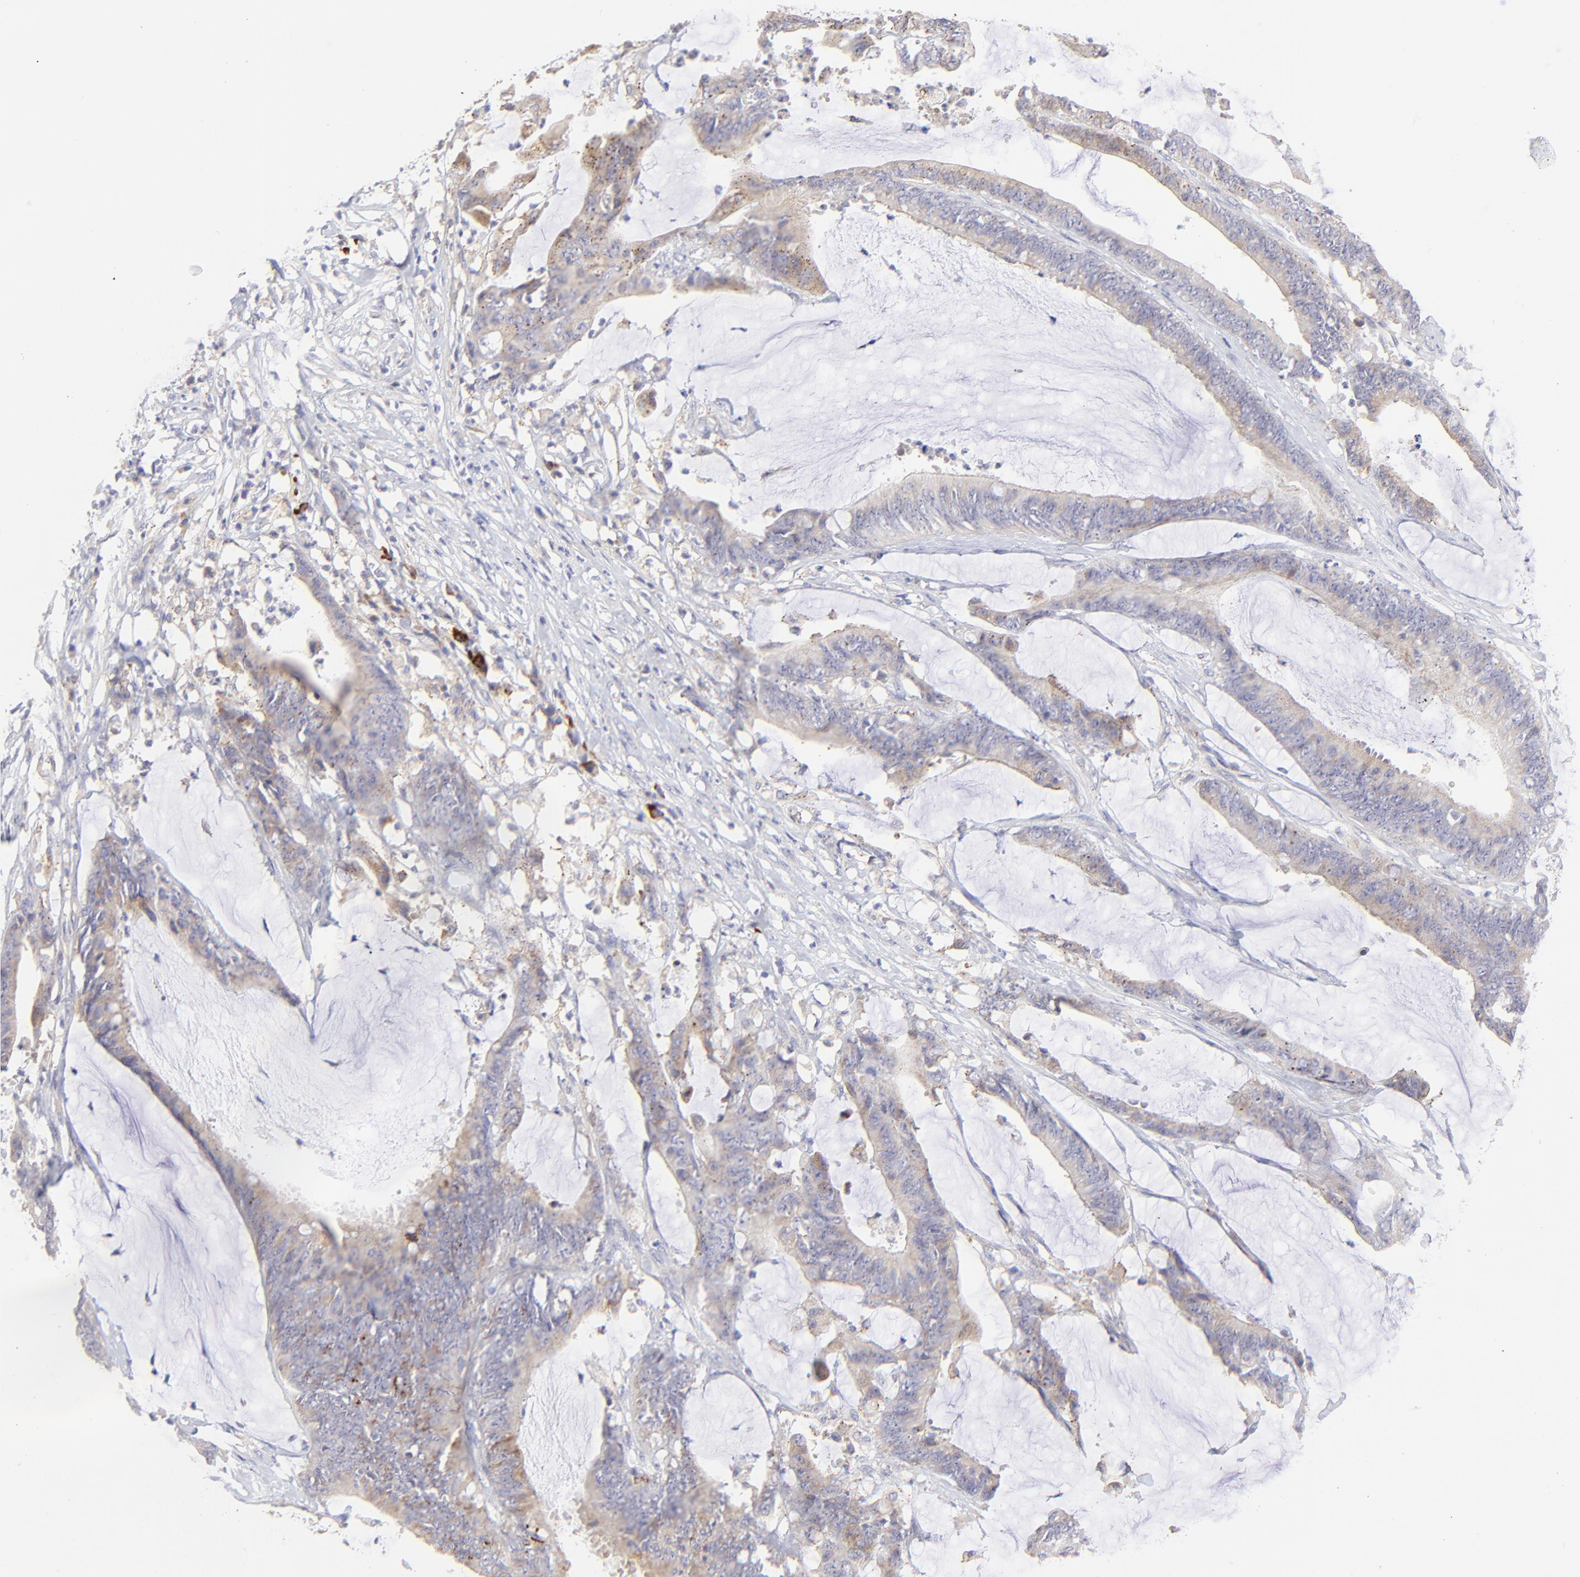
{"staining": {"intensity": "moderate", "quantity": ">75%", "location": "cytoplasmic/membranous"}, "tissue": "colorectal cancer", "cell_type": "Tumor cells", "image_type": "cancer", "snomed": [{"axis": "morphology", "description": "Adenocarcinoma, NOS"}, {"axis": "topography", "description": "Rectum"}], "caption": "Adenocarcinoma (colorectal) tissue displays moderate cytoplasmic/membranous positivity in about >75% of tumor cells, visualized by immunohistochemistry.", "gene": "LHFPL1", "patient": {"sex": "female", "age": 66}}